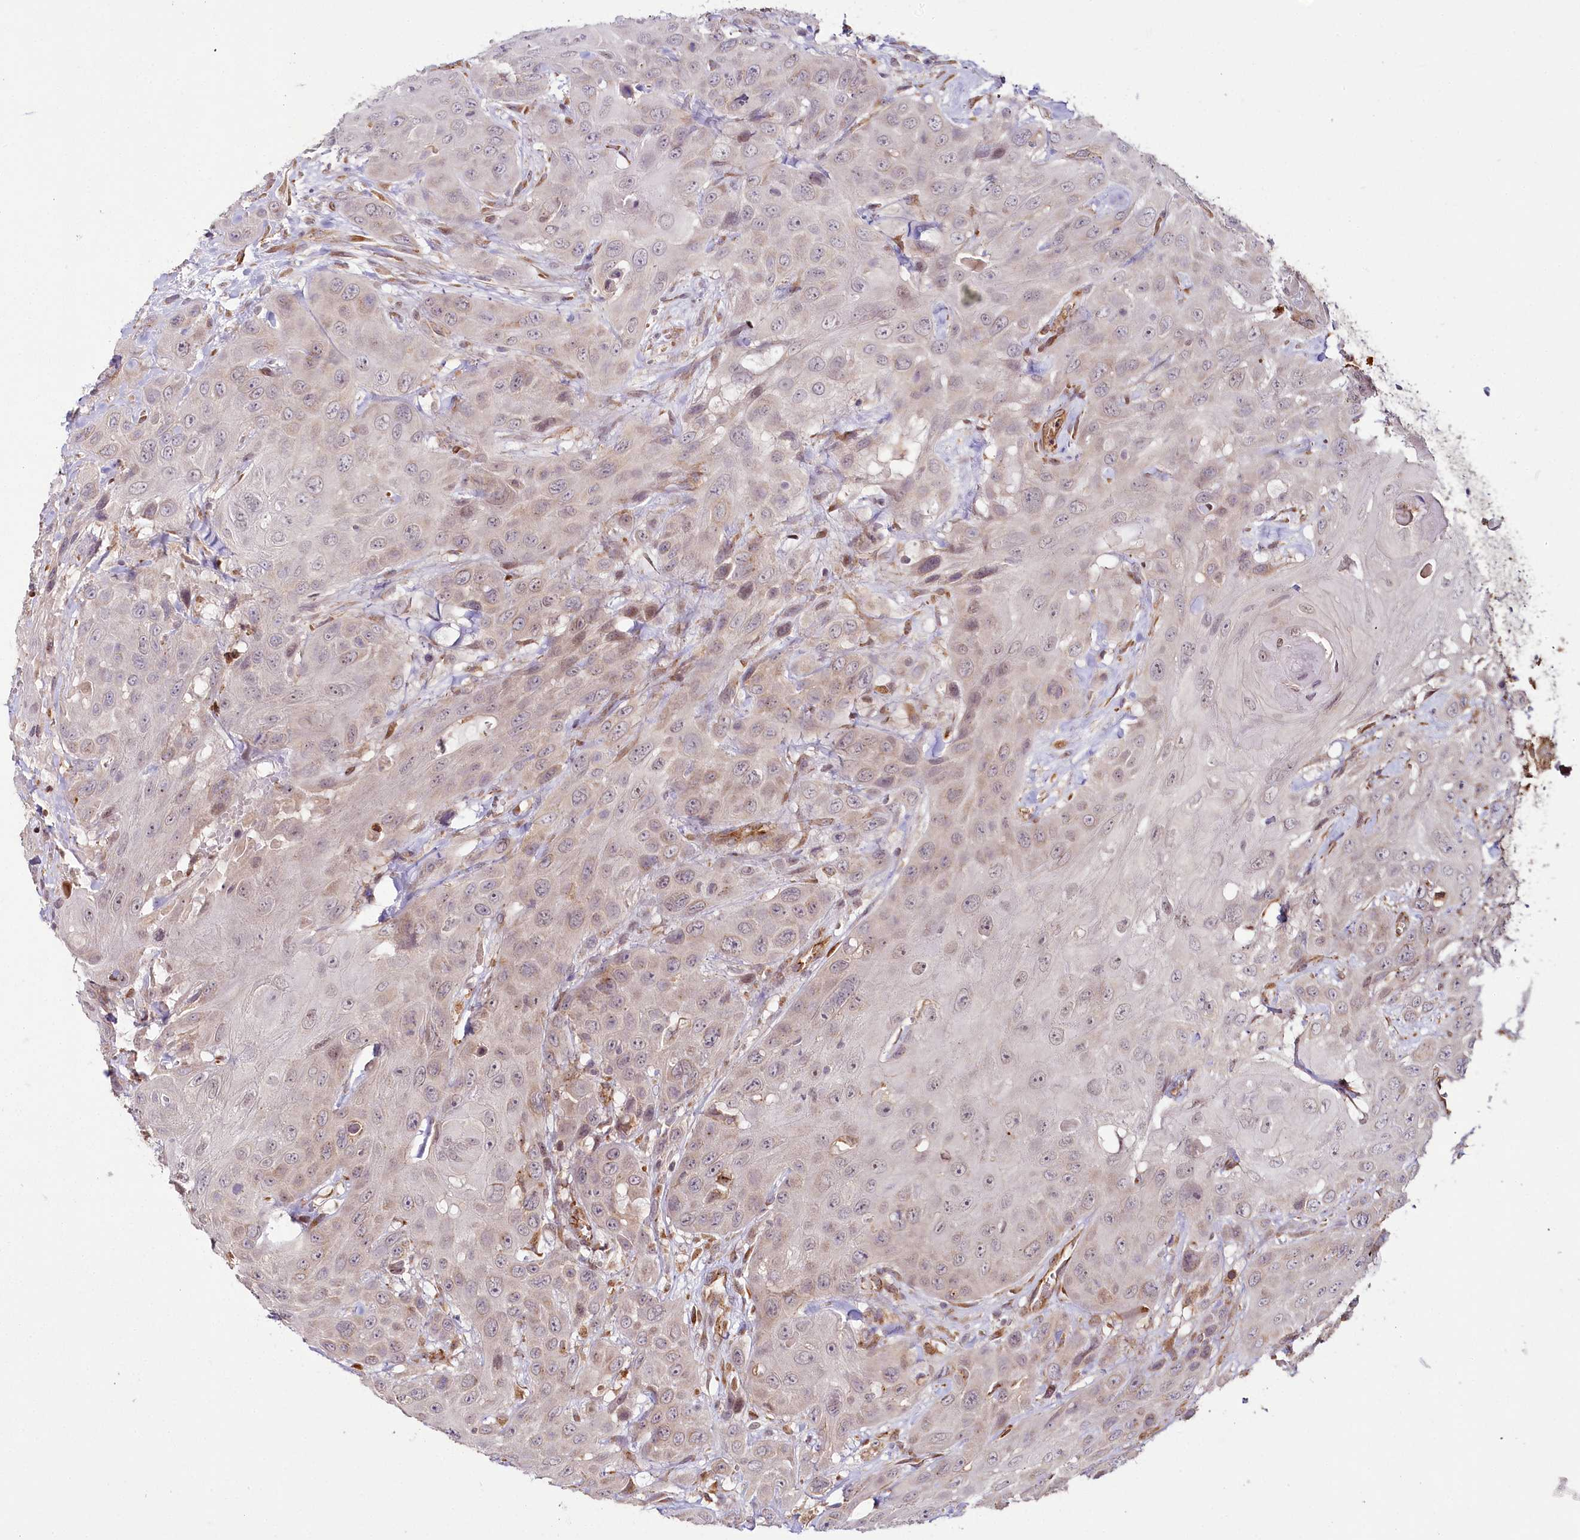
{"staining": {"intensity": "weak", "quantity": "<25%", "location": "cytoplasmic/membranous,nuclear"}, "tissue": "head and neck cancer", "cell_type": "Tumor cells", "image_type": "cancer", "snomed": [{"axis": "morphology", "description": "Squamous cell carcinoma, NOS"}, {"axis": "topography", "description": "Head-Neck"}], "caption": "This is a micrograph of immunohistochemistry staining of head and neck squamous cell carcinoma, which shows no expression in tumor cells. (Immunohistochemistry, brightfield microscopy, high magnification).", "gene": "ALKBH8", "patient": {"sex": "male", "age": 81}}